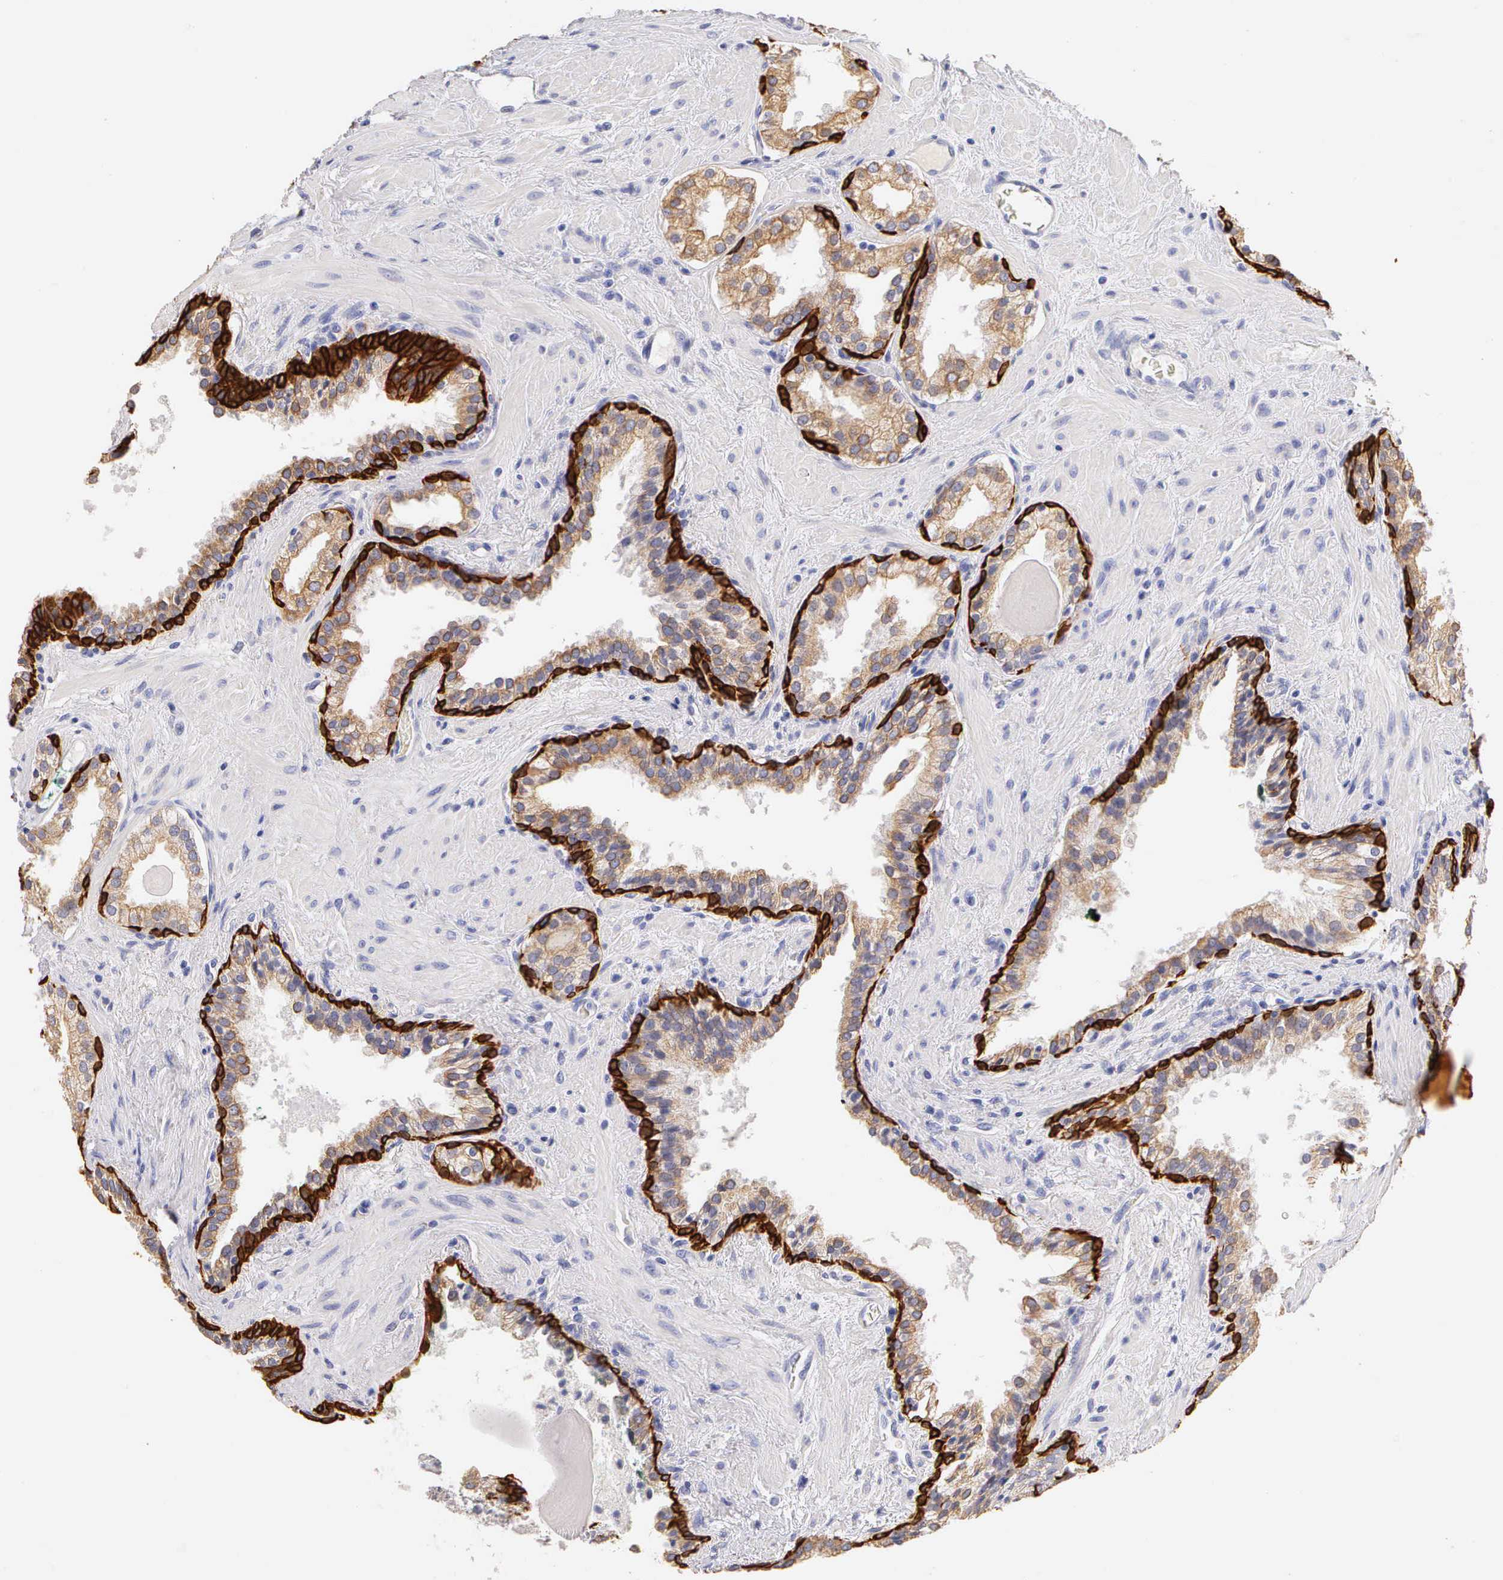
{"staining": {"intensity": "weak", "quantity": ">75%", "location": "cytoplasmic/membranous"}, "tissue": "prostate cancer", "cell_type": "Tumor cells", "image_type": "cancer", "snomed": [{"axis": "morphology", "description": "Adenocarcinoma, Medium grade"}, {"axis": "topography", "description": "Prostate"}], "caption": "Protein analysis of prostate adenocarcinoma (medium-grade) tissue exhibits weak cytoplasmic/membranous positivity in about >75% of tumor cells.", "gene": "KRT17", "patient": {"sex": "male", "age": 70}}